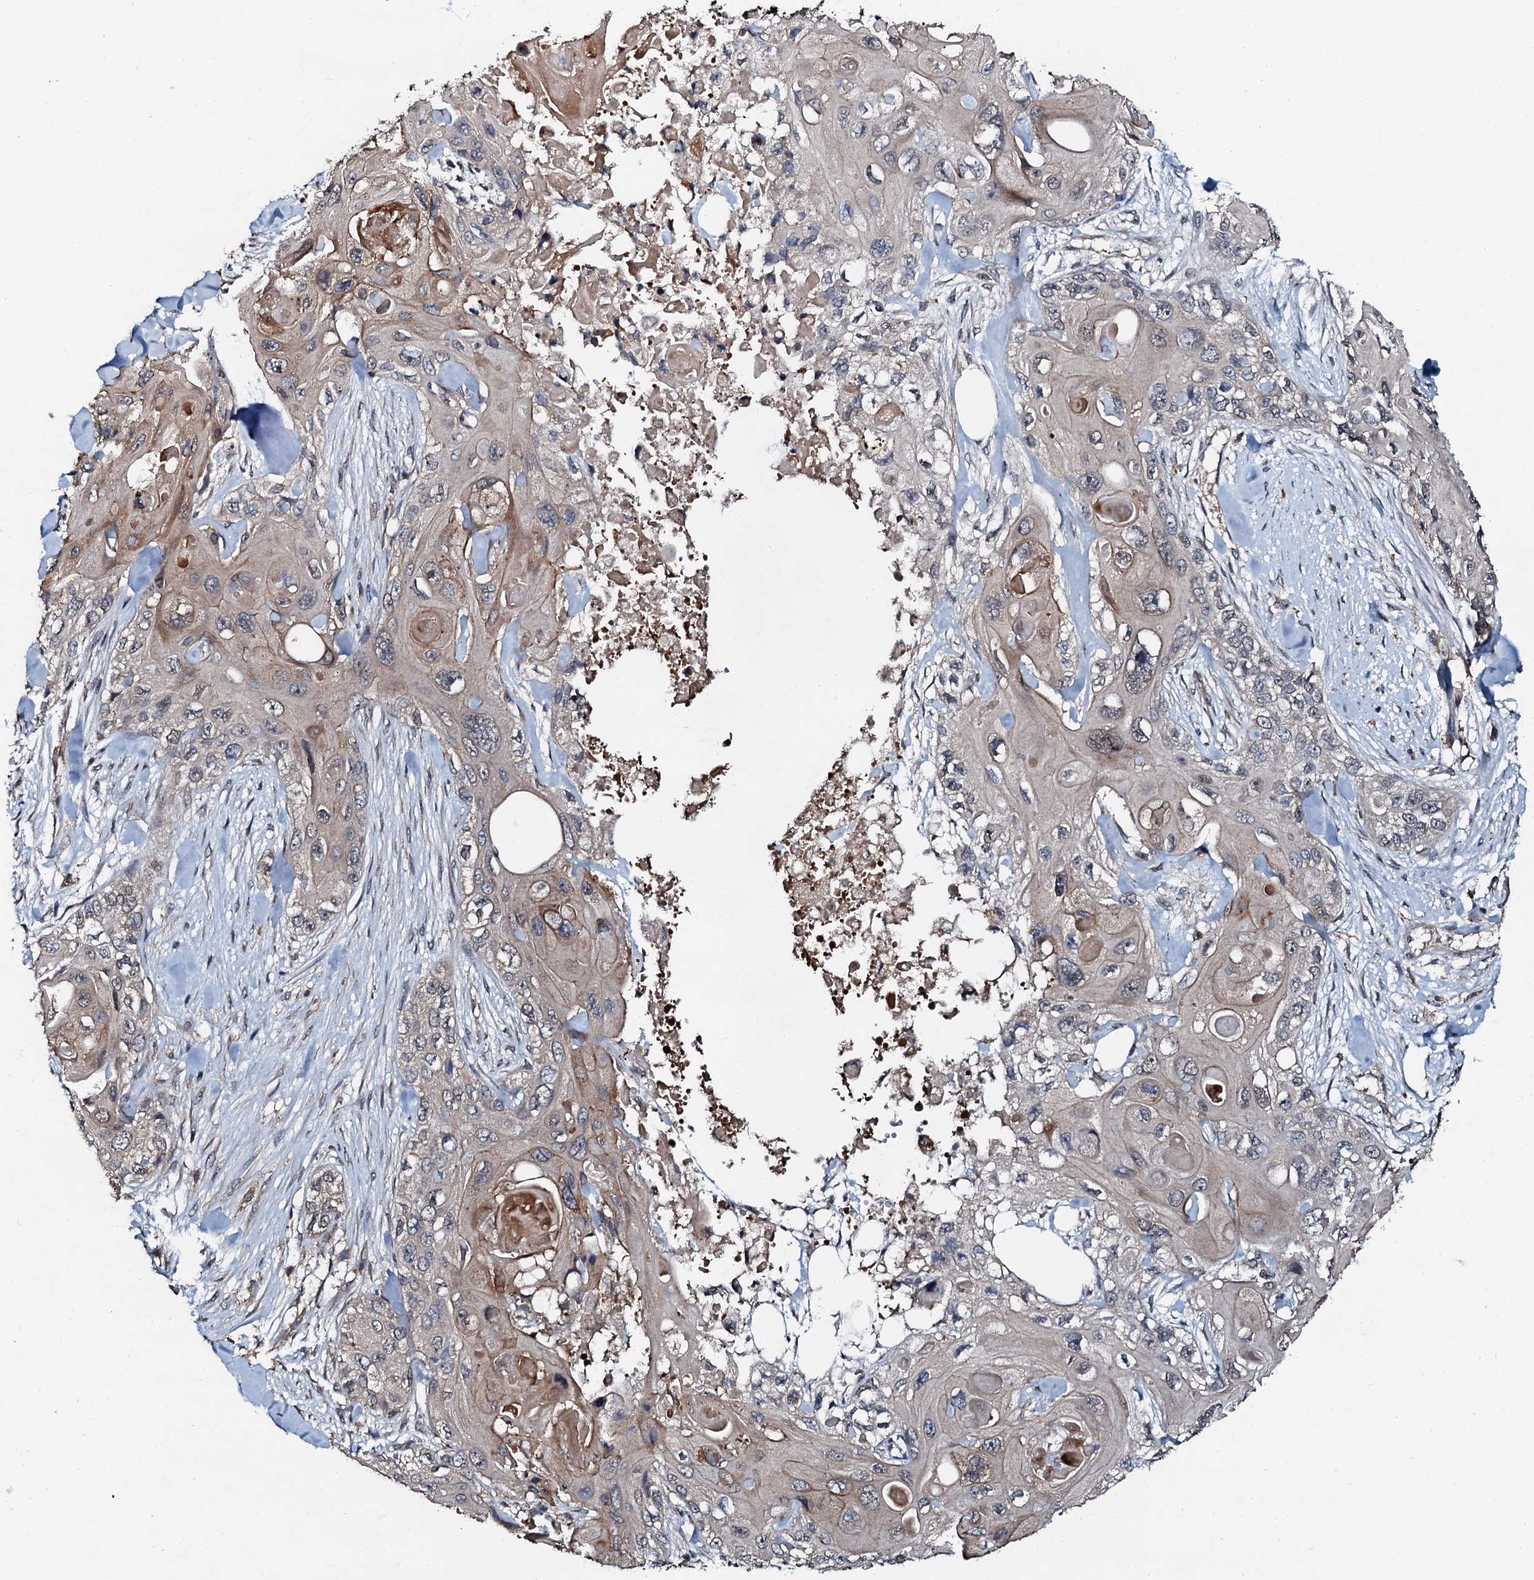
{"staining": {"intensity": "negative", "quantity": "none", "location": "none"}, "tissue": "skin cancer", "cell_type": "Tumor cells", "image_type": "cancer", "snomed": [{"axis": "morphology", "description": "Normal tissue, NOS"}, {"axis": "morphology", "description": "Squamous cell carcinoma, NOS"}, {"axis": "topography", "description": "Skin"}], "caption": "Histopathology image shows no significant protein positivity in tumor cells of skin cancer (squamous cell carcinoma).", "gene": "FLYWCH1", "patient": {"sex": "male", "age": 72}}